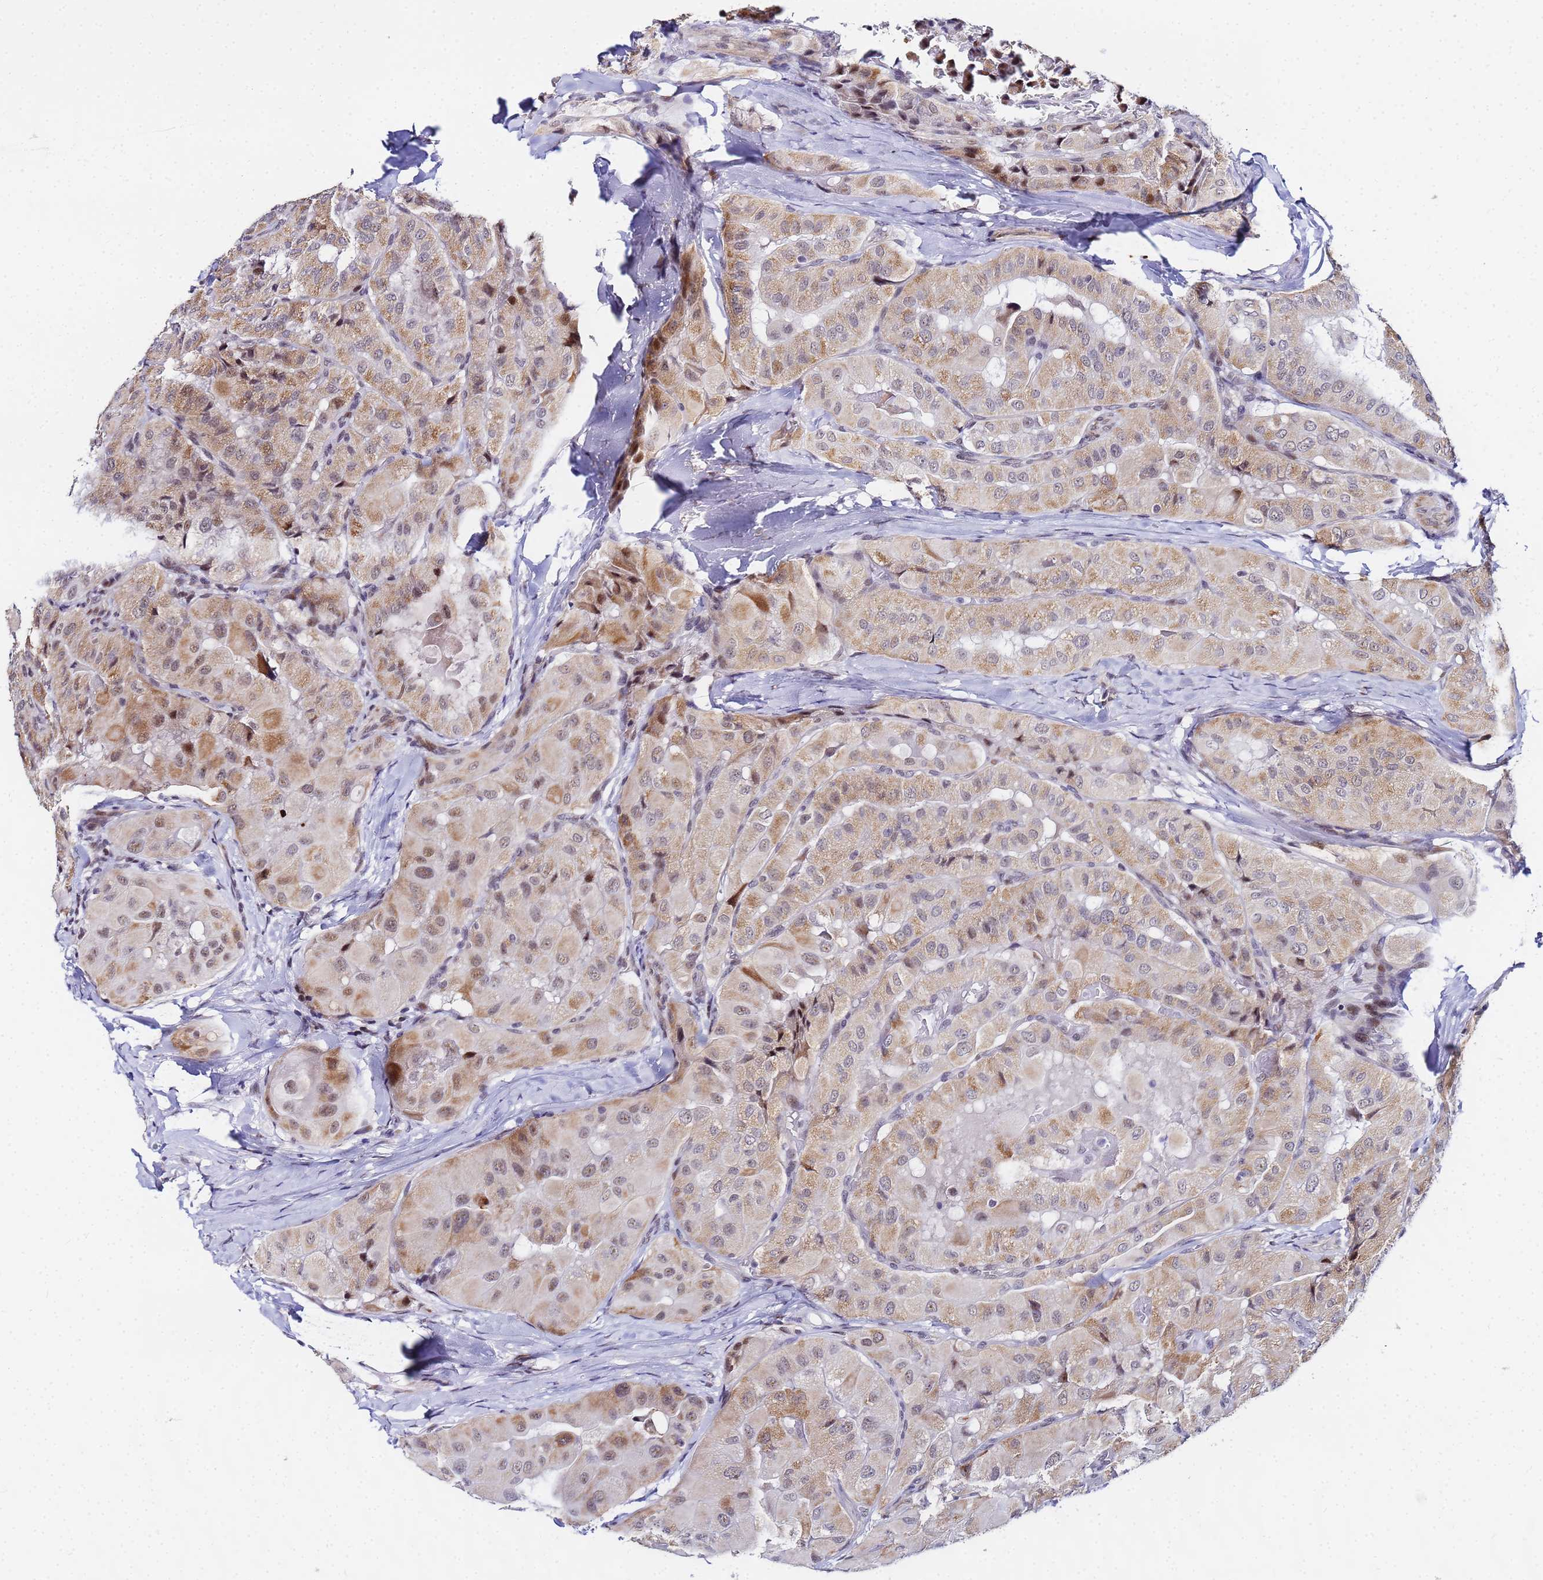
{"staining": {"intensity": "moderate", "quantity": "25%-75%", "location": "cytoplasmic/membranous,nuclear"}, "tissue": "thyroid cancer", "cell_type": "Tumor cells", "image_type": "cancer", "snomed": [{"axis": "morphology", "description": "Normal tissue, NOS"}, {"axis": "morphology", "description": "Papillary adenocarcinoma, NOS"}, {"axis": "topography", "description": "Thyroid gland"}], "caption": "Thyroid cancer stained with a brown dye displays moderate cytoplasmic/membranous and nuclear positive expression in about 25%-75% of tumor cells.", "gene": "CKMT1A", "patient": {"sex": "female", "age": 59}}